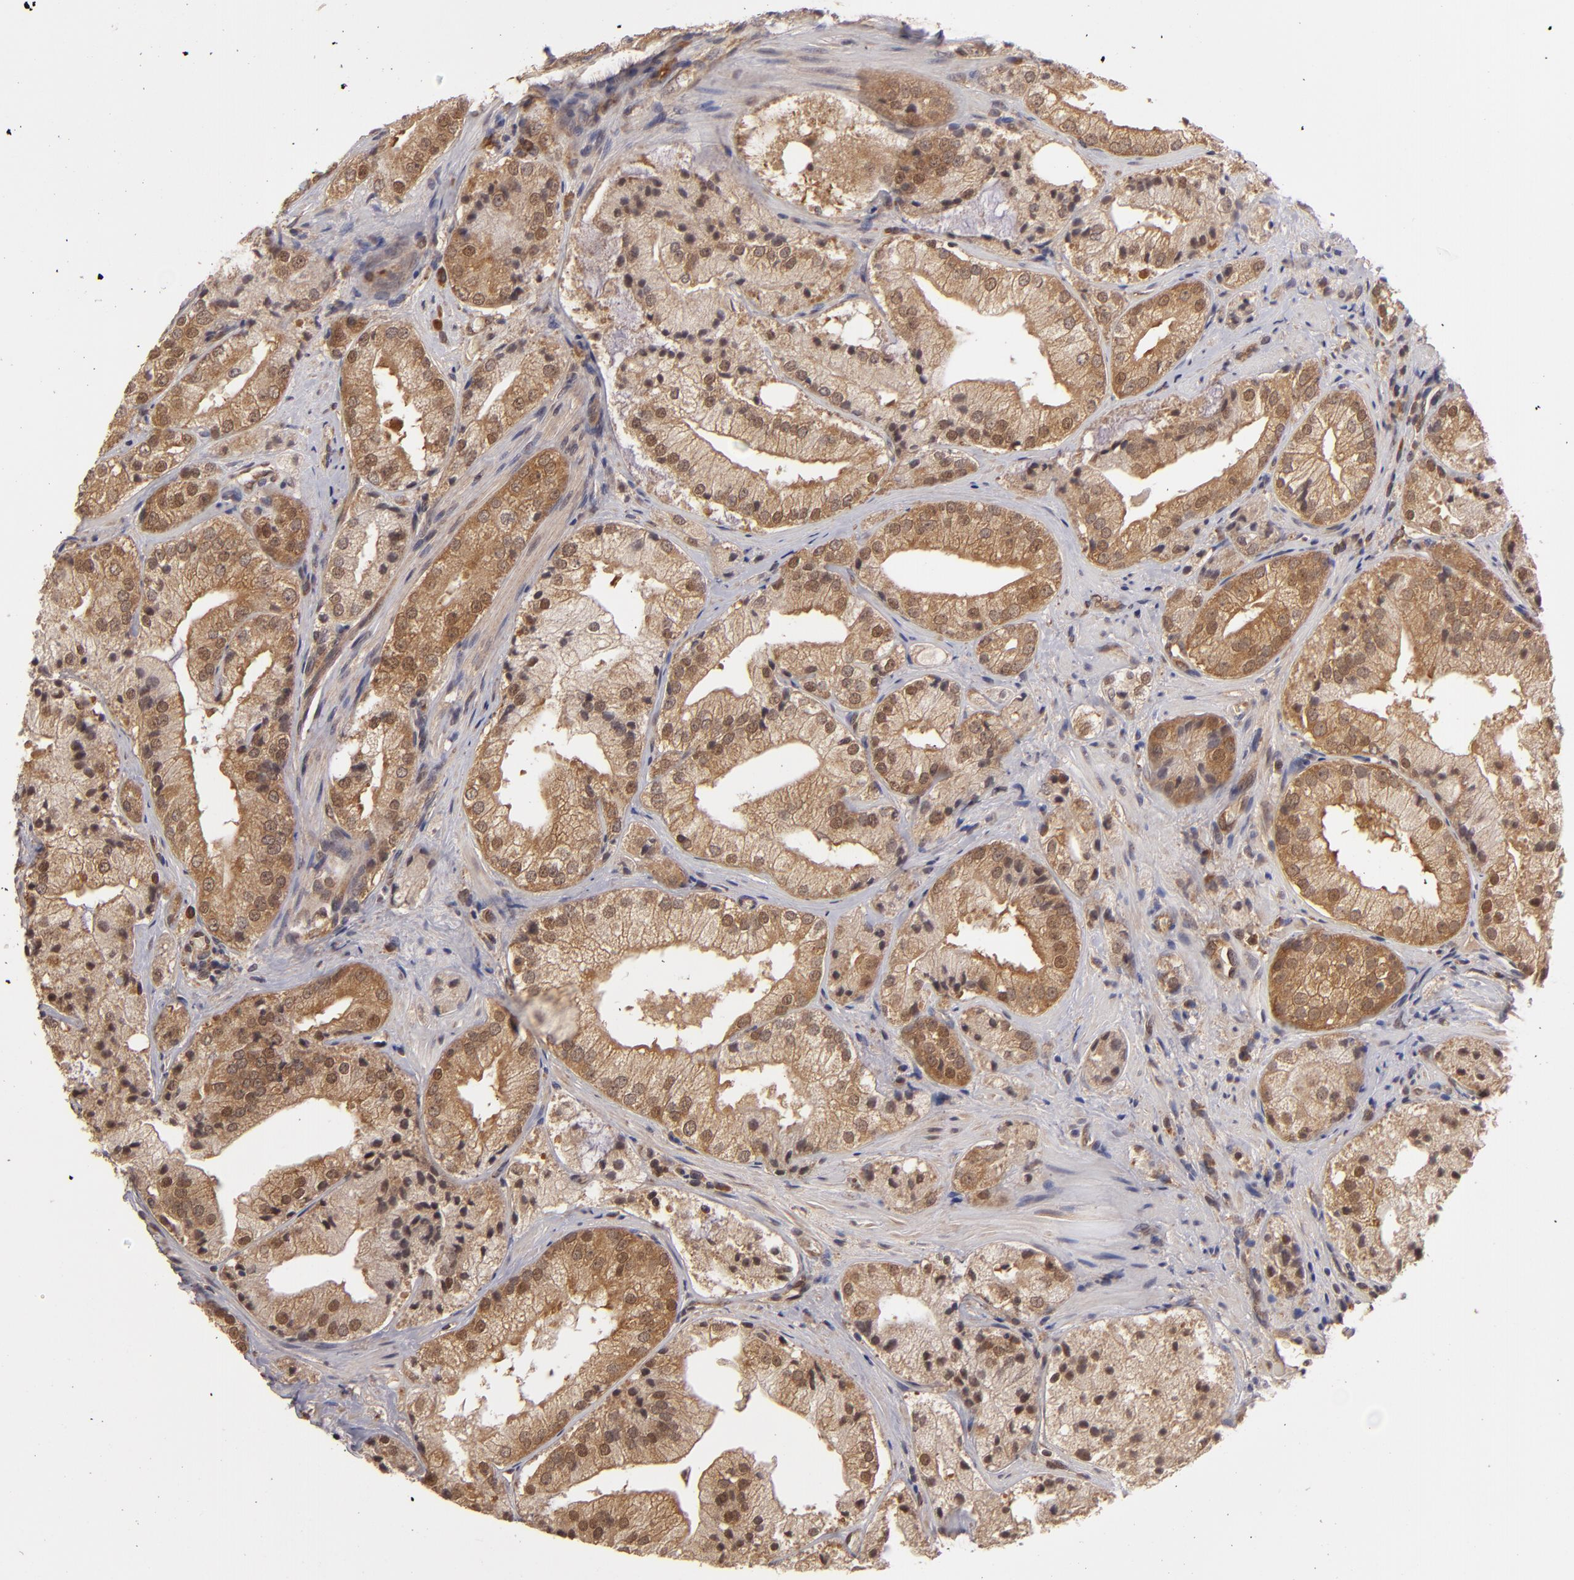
{"staining": {"intensity": "moderate", "quantity": ">75%", "location": "cytoplasmic/membranous"}, "tissue": "prostate cancer", "cell_type": "Tumor cells", "image_type": "cancer", "snomed": [{"axis": "morphology", "description": "Adenocarcinoma, Low grade"}, {"axis": "topography", "description": "Prostate"}], "caption": "Moderate cytoplasmic/membranous staining for a protein is present in approximately >75% of tumor cells of prostate adenocarcinoma (low-grade) using IHC.", "gene": "MAPK3", "patient": {"sex": "male", "age": 60}}